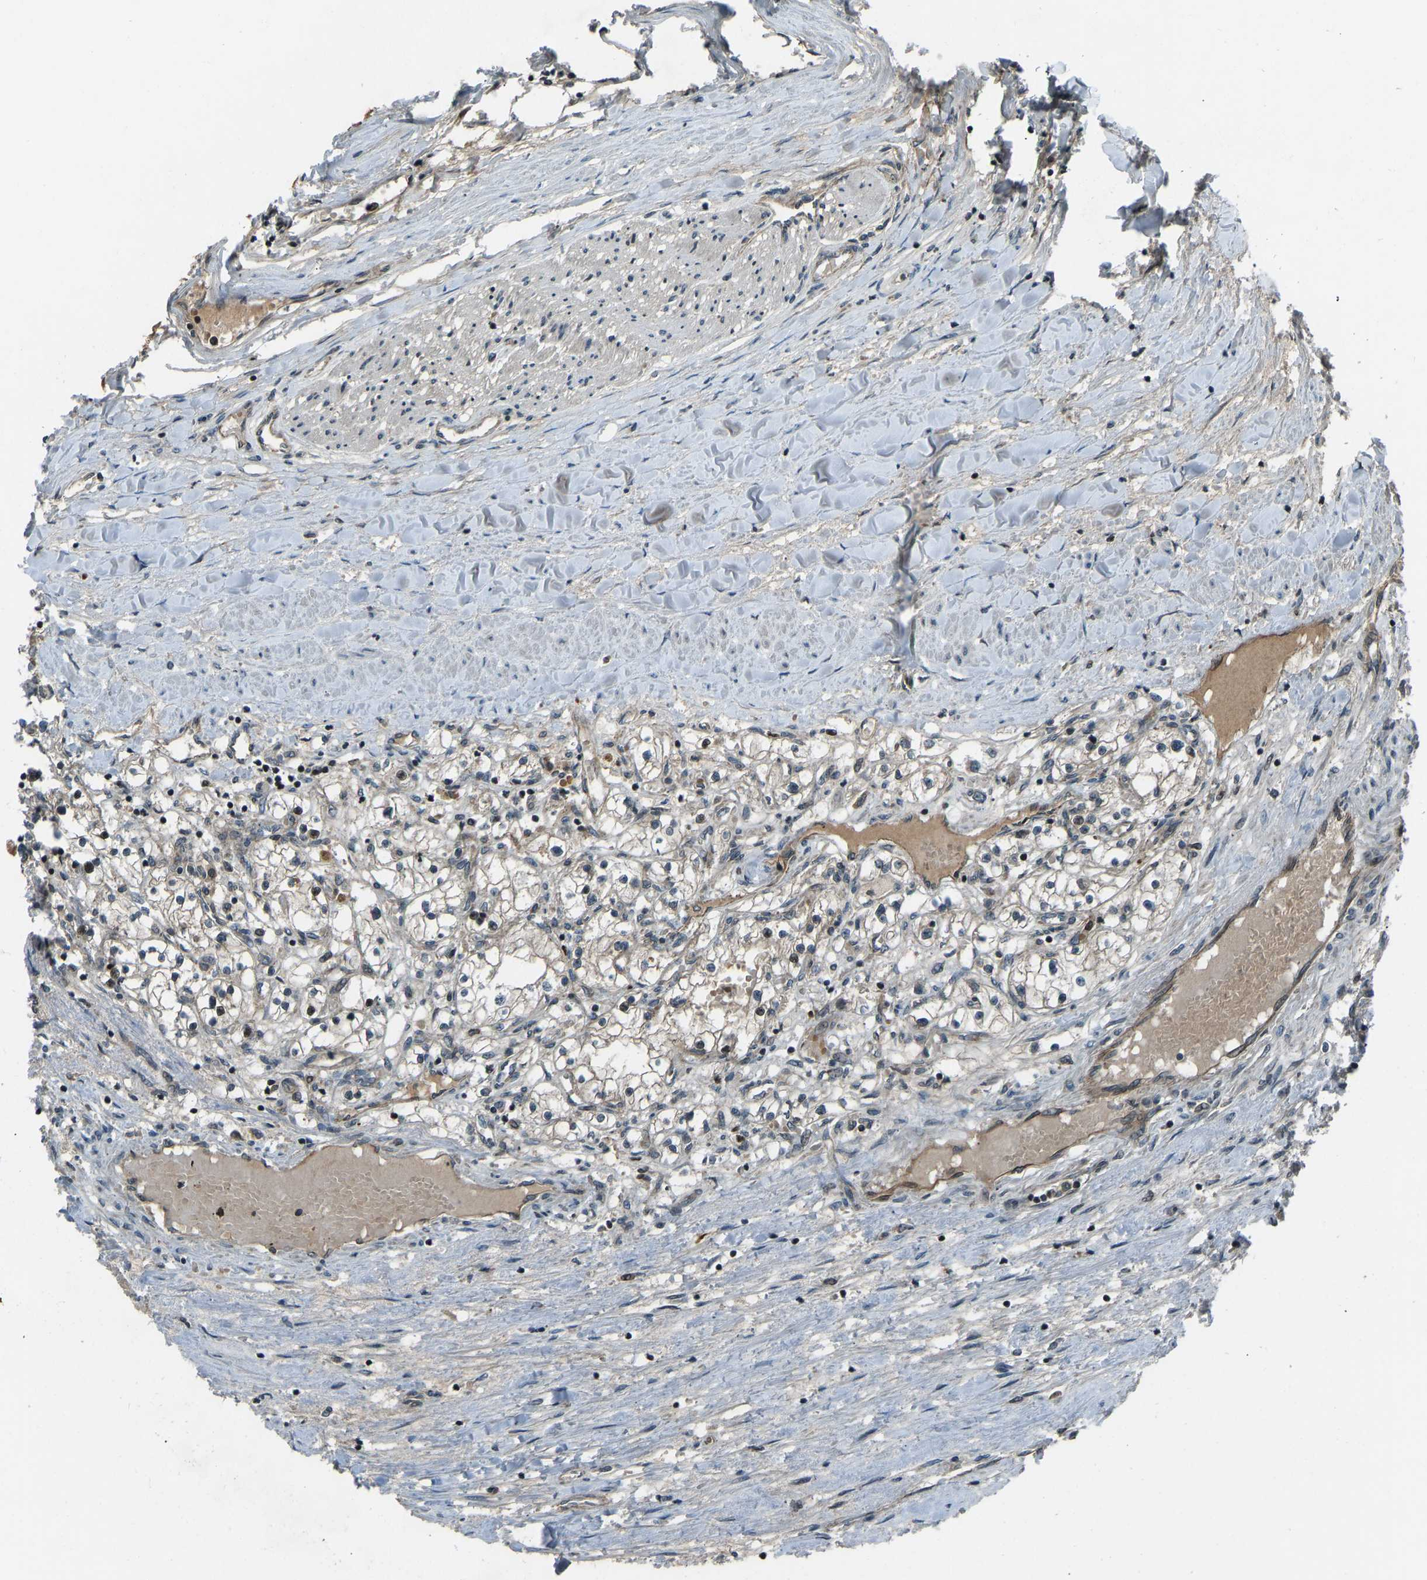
{"staining": {"intensity": "weak", "quantity": "25%-75%", "location": "cytoplasmic/membranous,nuclear"}, "tissue": "renal cancer", "cell_type": "Tumor cells", "image_type": "cancer", "snomed": [{"axis": "morphology", "description": "Adenocarcinoma, NOS"}, {"axis": "topography", "description": "Kidney"}], "caption": "Immunohistochemistry (IHC) staining of renal cancer (adenocarcinoma), which shows low levels of weak cytoplasmic/membranous and nuclear positivity in about 25%-75% of tumor cells indicating weak cytoplasmic/membranous and nuclear protein positivity. The staining was performed using DAB (brown) for protein detection and nuclei were counterstained in hematoxylin (blue).", "gene": "SVOPL", "patient": {"sex": "male", "age": 68}}